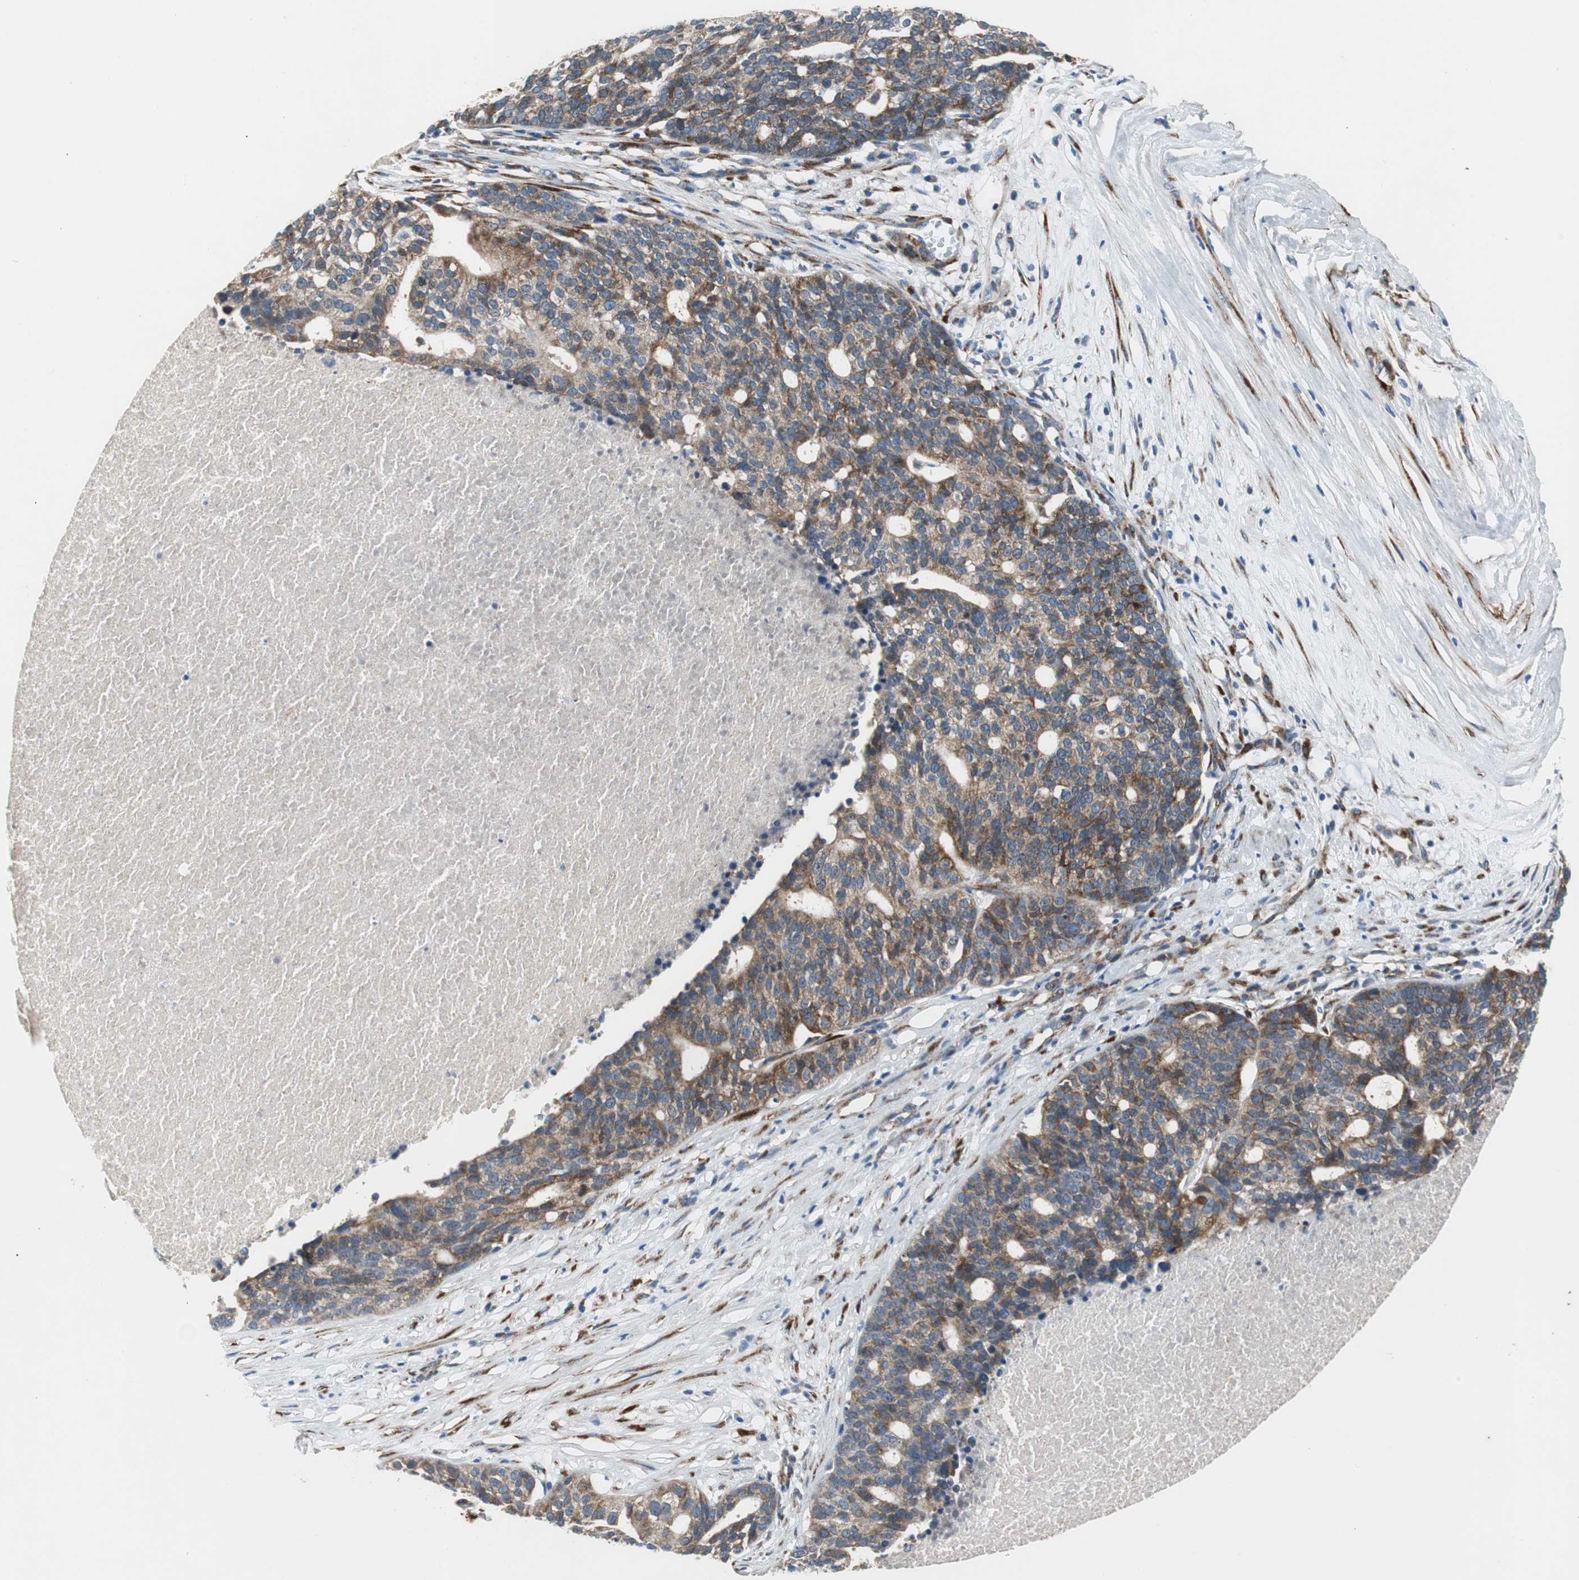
{"staining": {"intensity": "moderate", "quantity": ">75%", "location": "cytoplasmic/membranous"}, "tissue": "ovarian cancer", "cell_type": "Tumor cells", "image_type": "cancer", "snomed": [{"axis": "morphology", "description": "Cystadenocarcinoma, serous, NOS"}, {"axis": "topography", "description": "Ovary"}], "caption": "Serous cystadenocarcinoma (ovarian) tissue exhibits moderate cytoplasmic/membranous expression in about >75% of tumor cells", "gene": "ISCU", "patient": {"sex": "female", "age": 59}}